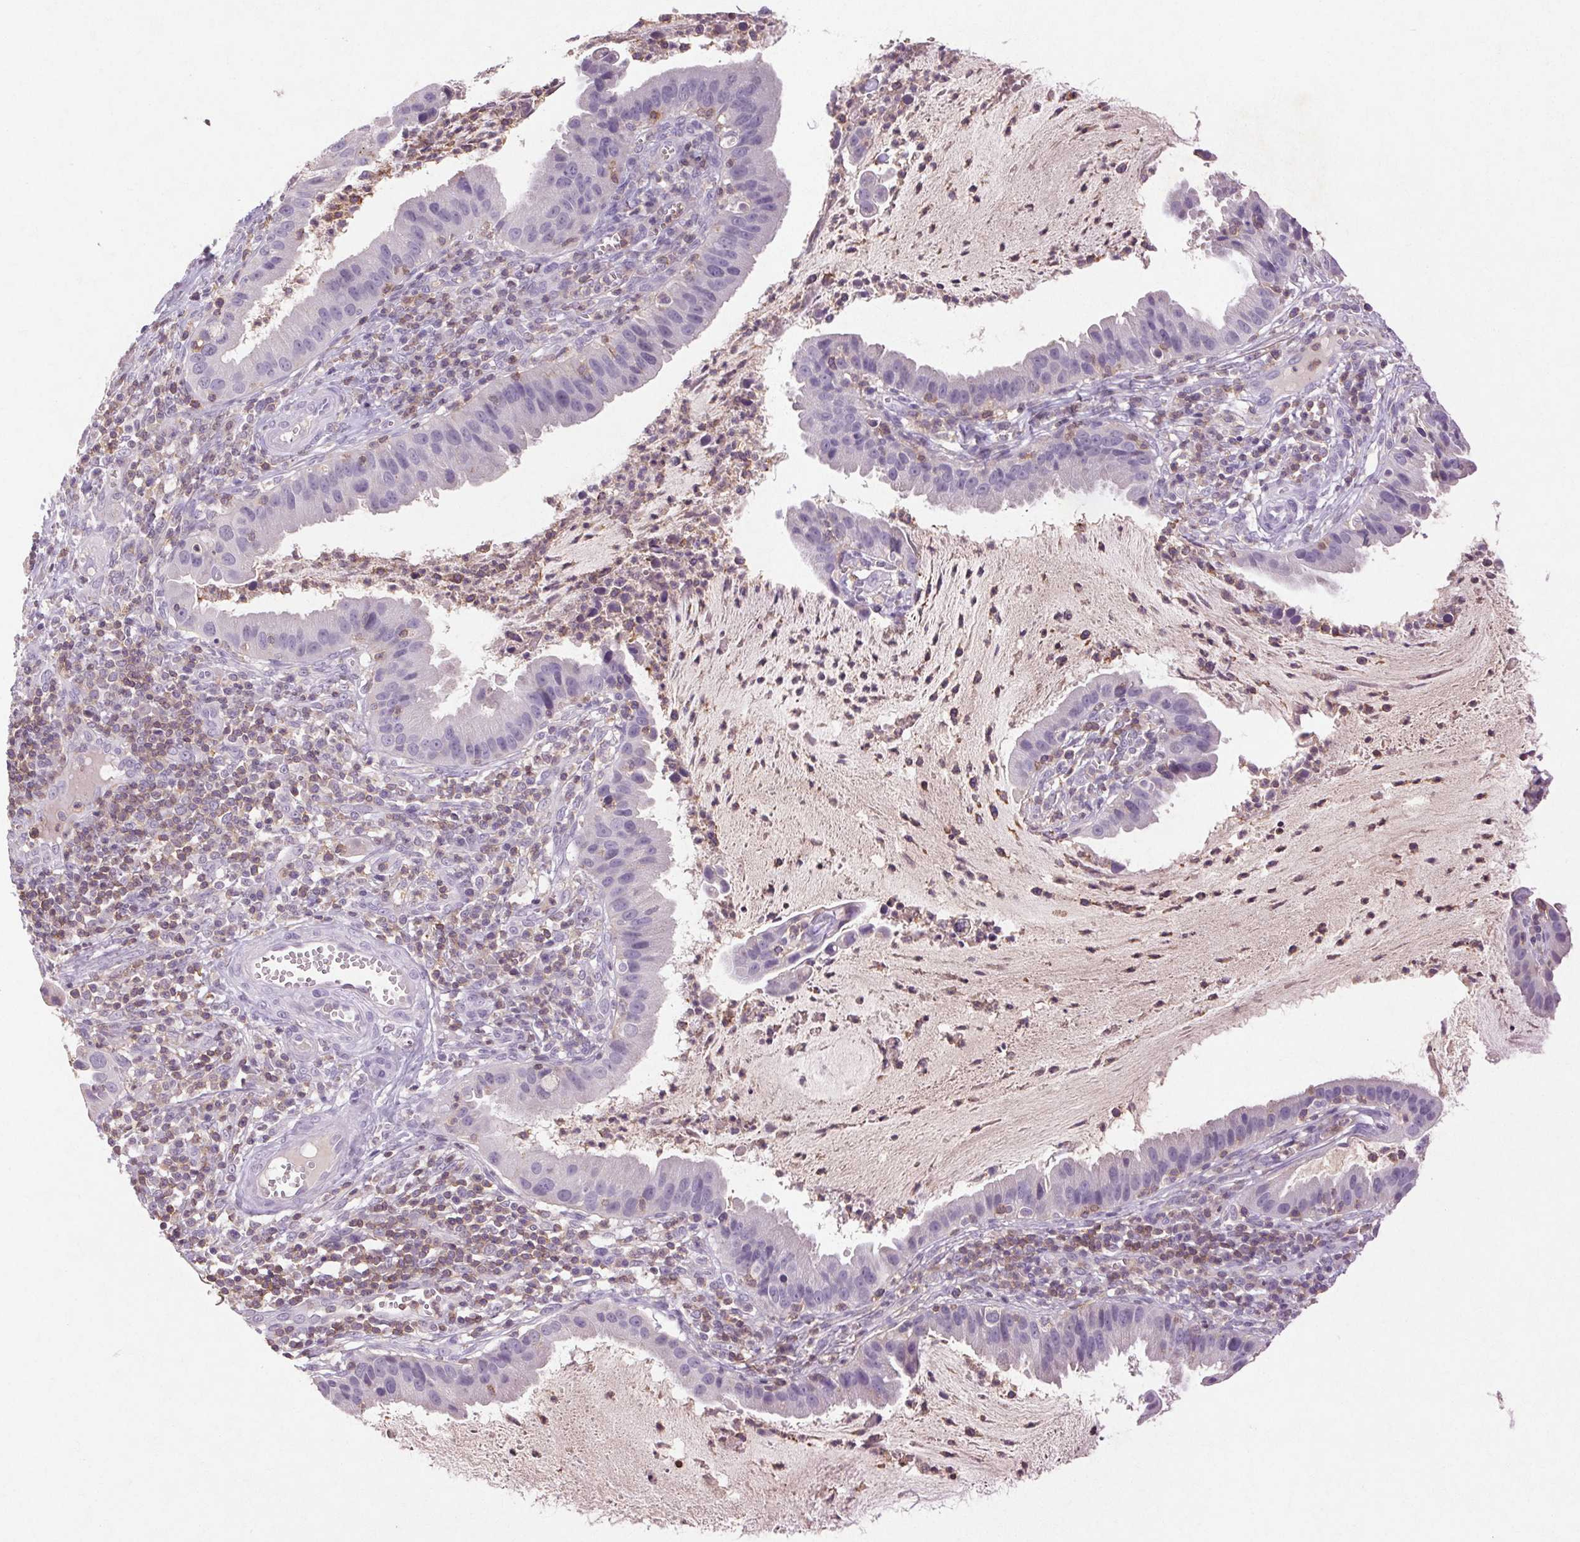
{"staining": {"intensity": "negative", "quantity": "none", "location": "none"}, "tissue": "cervical cancer", "cell_type": "Tumor cells", "image_type": "cancer", "snomed": [{"axis": "morphology", "description": "Adenocarcinoma, NOS"}, {"axis": "topography", "description": "Cervix"}], "caption": "Immunohistochemistry of human cervical adenocarcinoma displays no staining in tumor cells.", "gene": "FNDC7", "patient": {"sex": "female", "age": 34}}